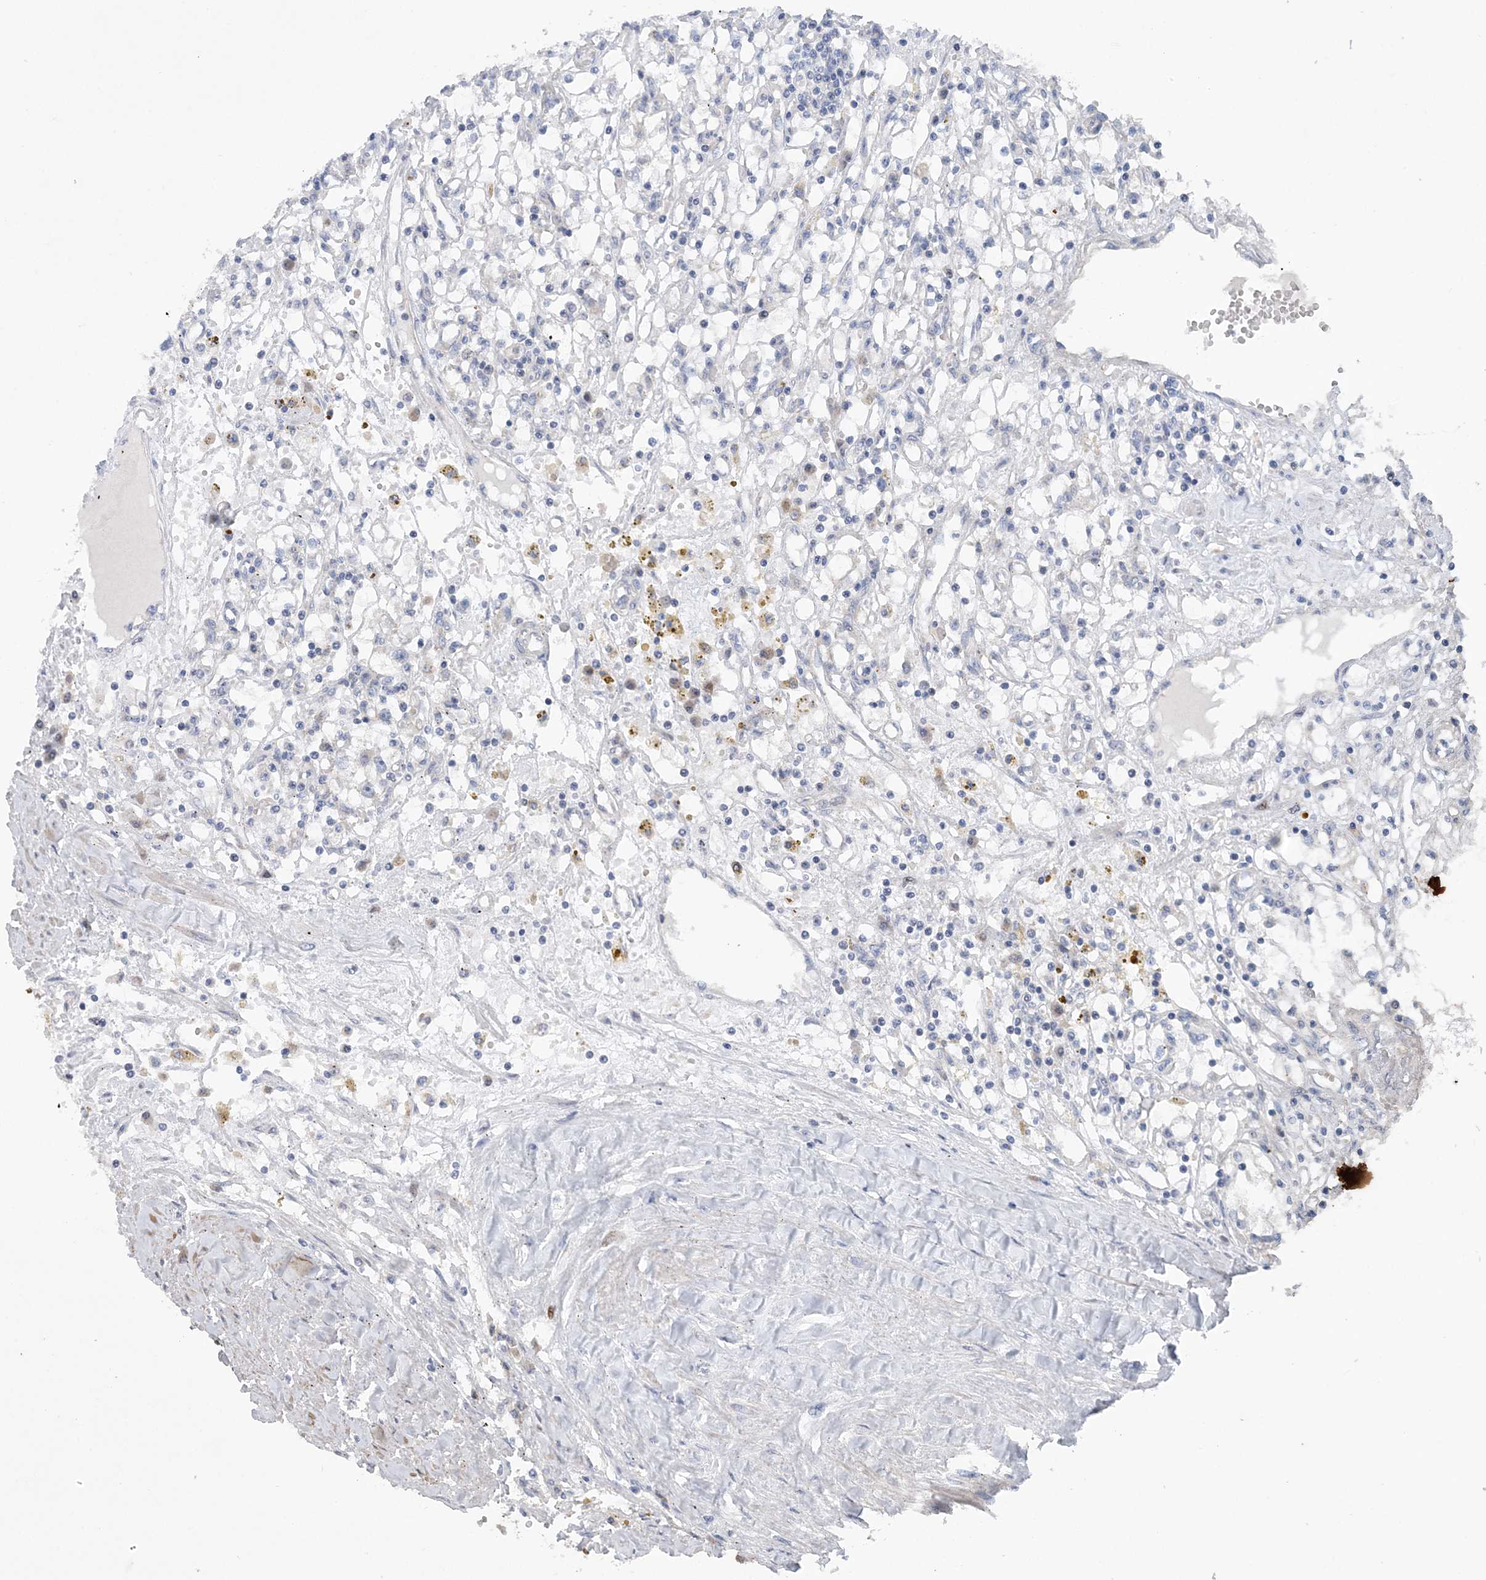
{"staining": {"intensity": "negative", "quantity": "none", "location": "none"}, "tissue": "renal cancer", "cell_type": "Tumor cells", "image_type": "cancer", "snomed": [{"axis": "morphology", "description": "Adenocarcinoma, NOS"}, {"axis": "topography", "description": "Kidney"}], "caption": "Renal cancer stained for a protein using IHC reveals no positivity tumor cells.", "gene": "COPE", "patient": {"sex": "male", "age": 56}}